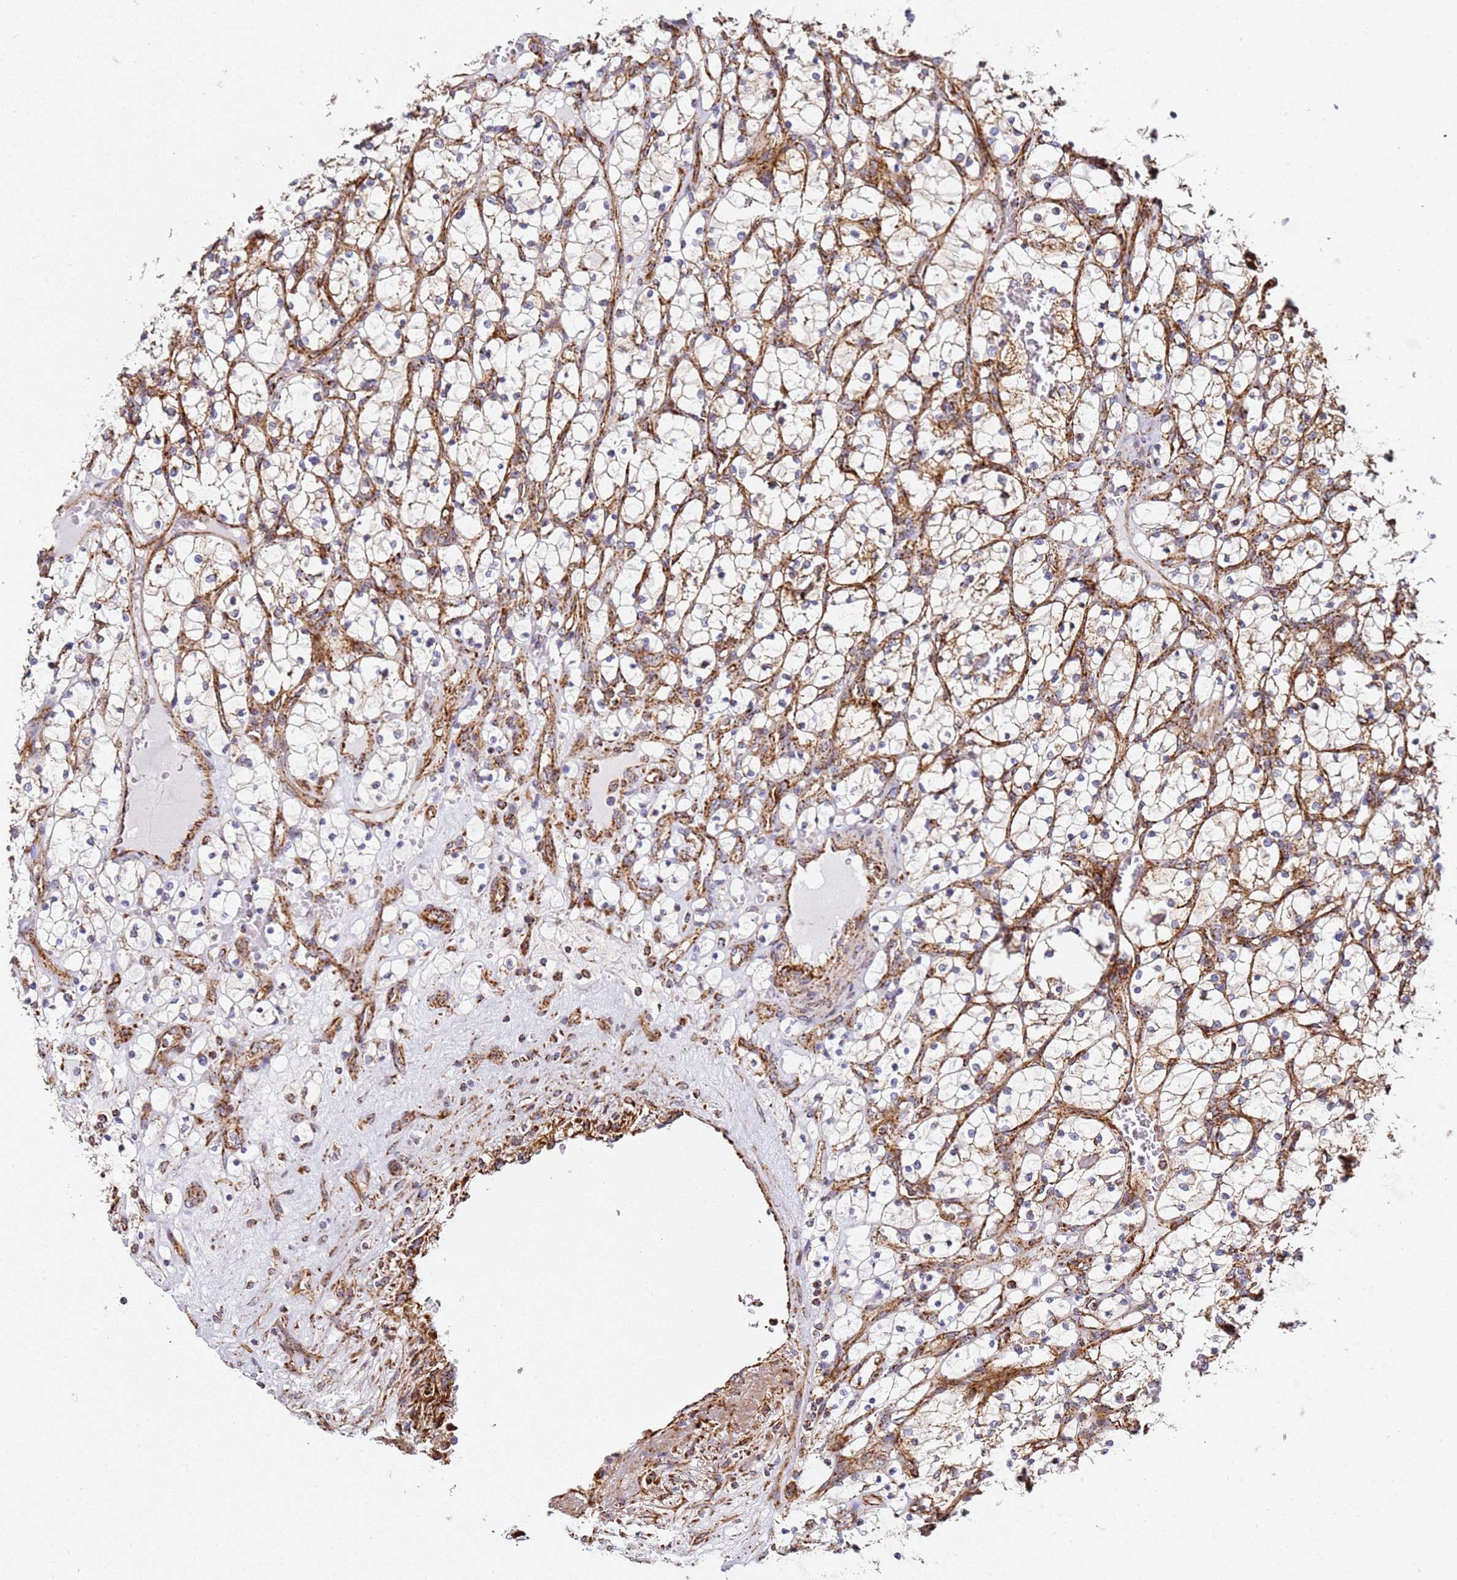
{"staining": {"intensity": "negative", "quantity": "none", "location": "none"}, "tissue": "renal cancer", "cell_type": "Tumor cells", "image_type": "cancer", "snomed": [{"axis": "morphology", "description": "Adenocarcinoma, NOS"}, {"axis": "topography", "description": "Kidney"}], "caption": "The micrograph exhibits no staining of tumor cells in renal cancer (adenocarcinoma).", "gene": "NDUFA3", "patient": {"sex": "female", "age": 69}}